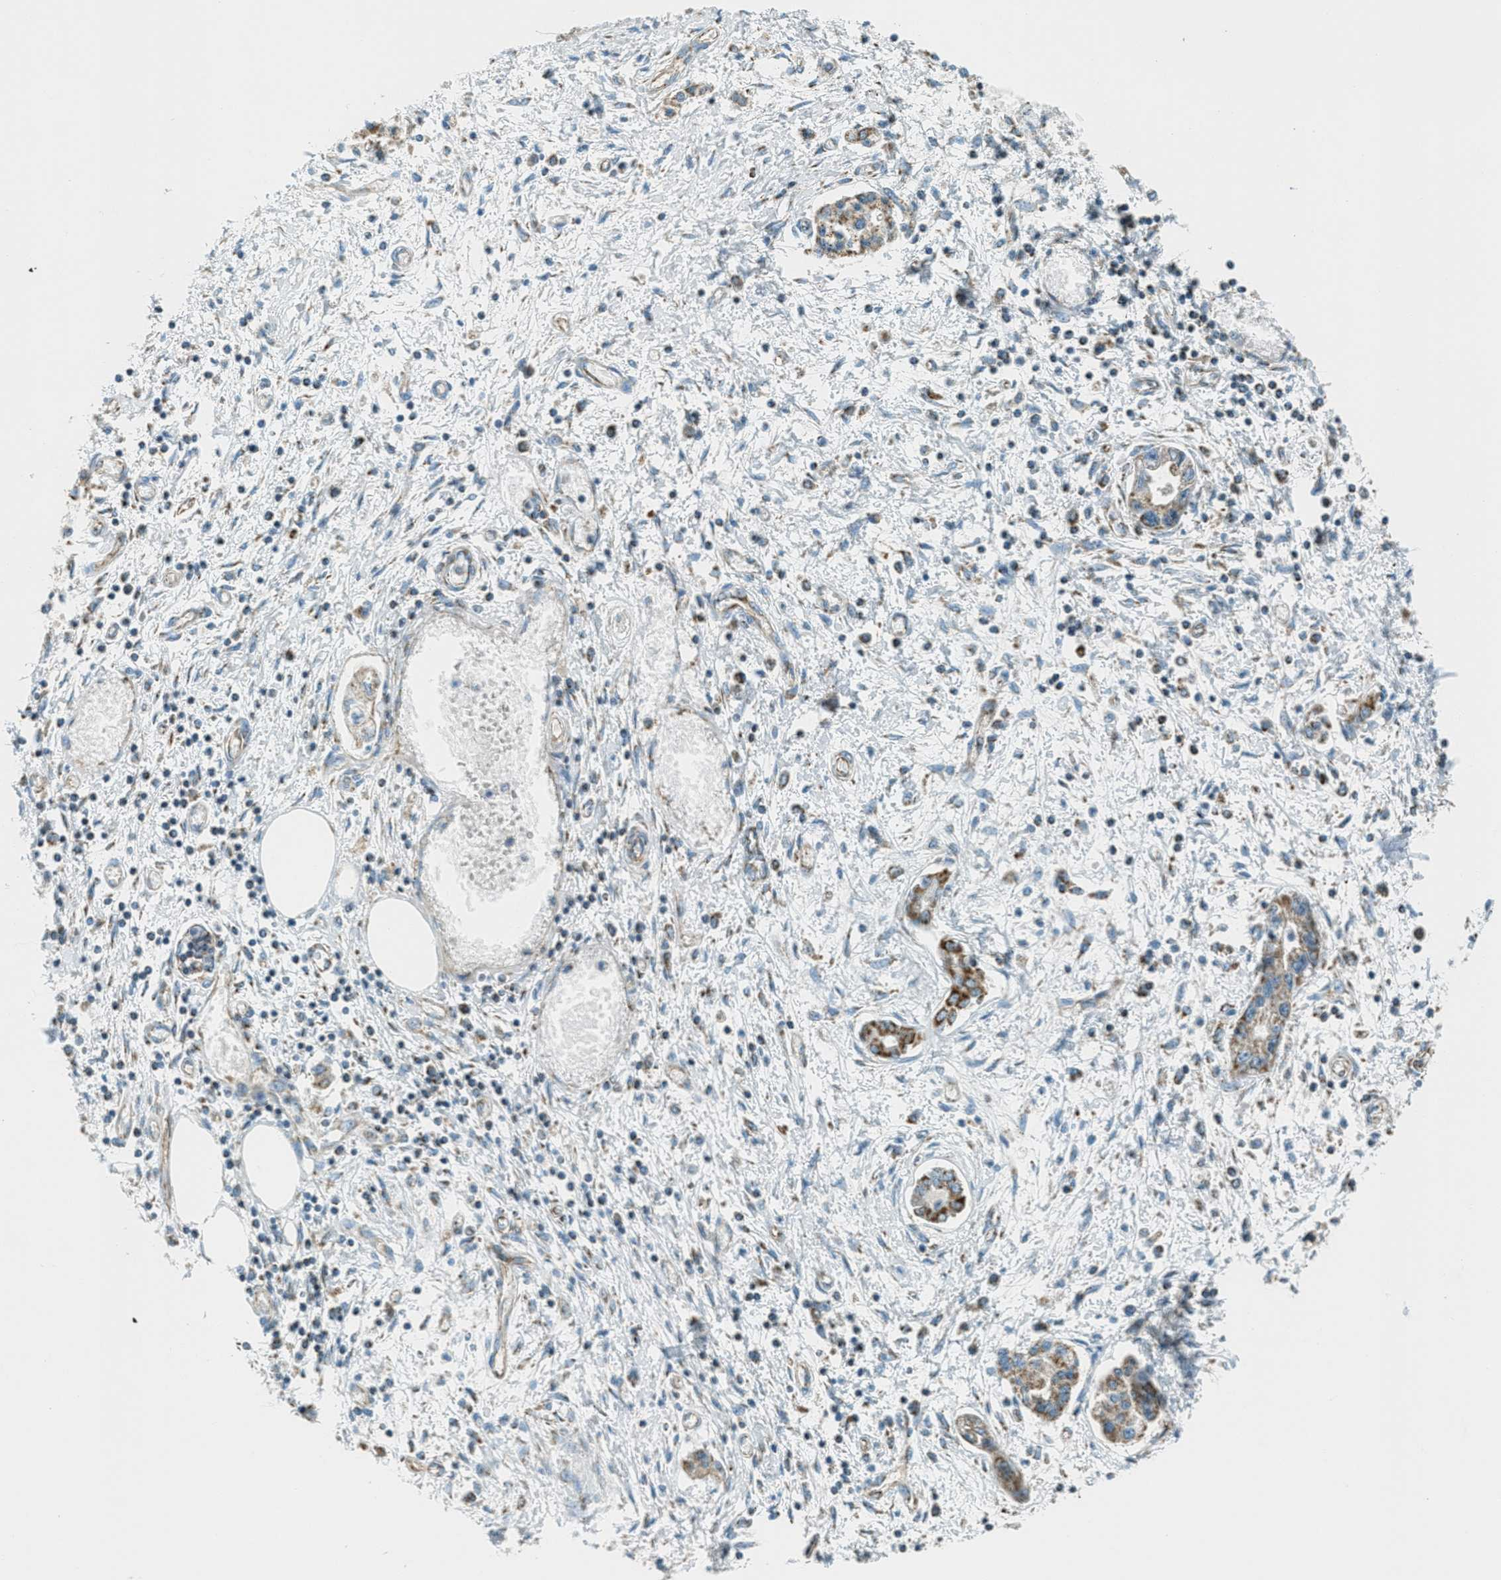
{"staining": {"intensity": "strong", "quantity": ">75%", "location": "cytoplasmic/membranous"}, "tissue": "pancreatic cancer", "cell_type": "Tumor cells", "image_type": "cancer", "snomed": [{"axis": "morphology", "description": "Adenocarcinoma, NOS"}, {"axis": "topography", "description": "Pancreas"}], "caption": "High-magnification brightfield microscopy of pancreatic cancer (adenocarcinoma) stained with DAB (brown) and counterstained with hematoxylin (blue). tumor cells exhibit strong cytoplasmic/membranous positivity is identified in about>75% of cells. The staining is performed using DAB brown chromogen to label protein expression. The nuclei are counter-stained blue using hematoxylin.", "gene": "CHST15", "patient": {"sex": "male", "age": 56}}